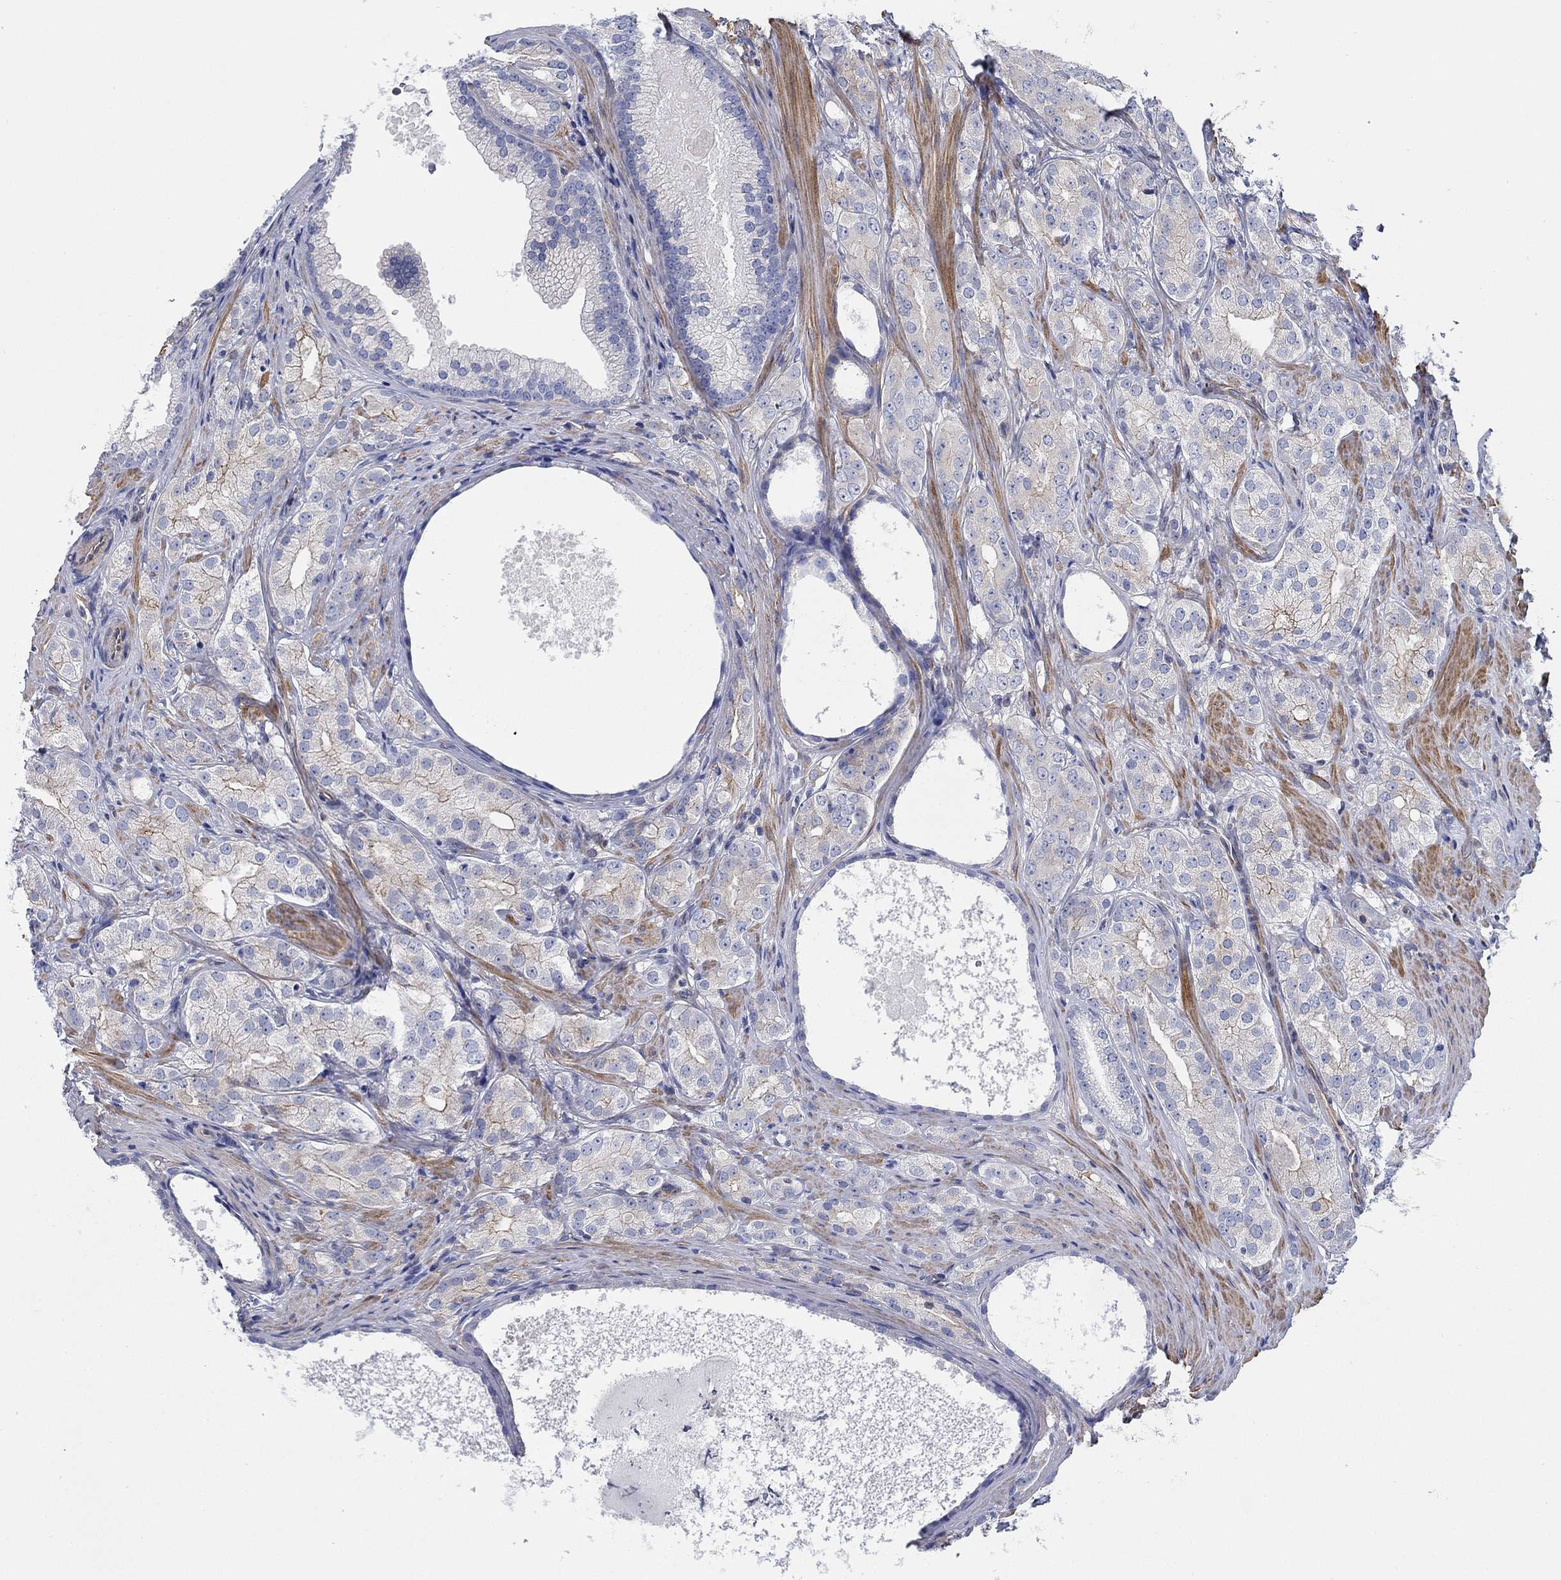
{"staining": {"intensity": "negative", "quantity": "none", "location": "none"}, "tissue": "prostate cancer", "cell_type": "Tumor cells", "image_type": "cancer", "snomed": [{"axis": "morphology", "description": "Adenocarcinoma, High grade"}, {"axis": "topography", "description": "Prostate and seminal vesicle, NOS"}], "caption": "Human prostate adenocarcinoma (high-grade) stained for a protein using immunohistochemistry (IHC) shows no staining in tumor cells.", "gene": "FMN1", "patient": {"sex": "male", "age": 62}}